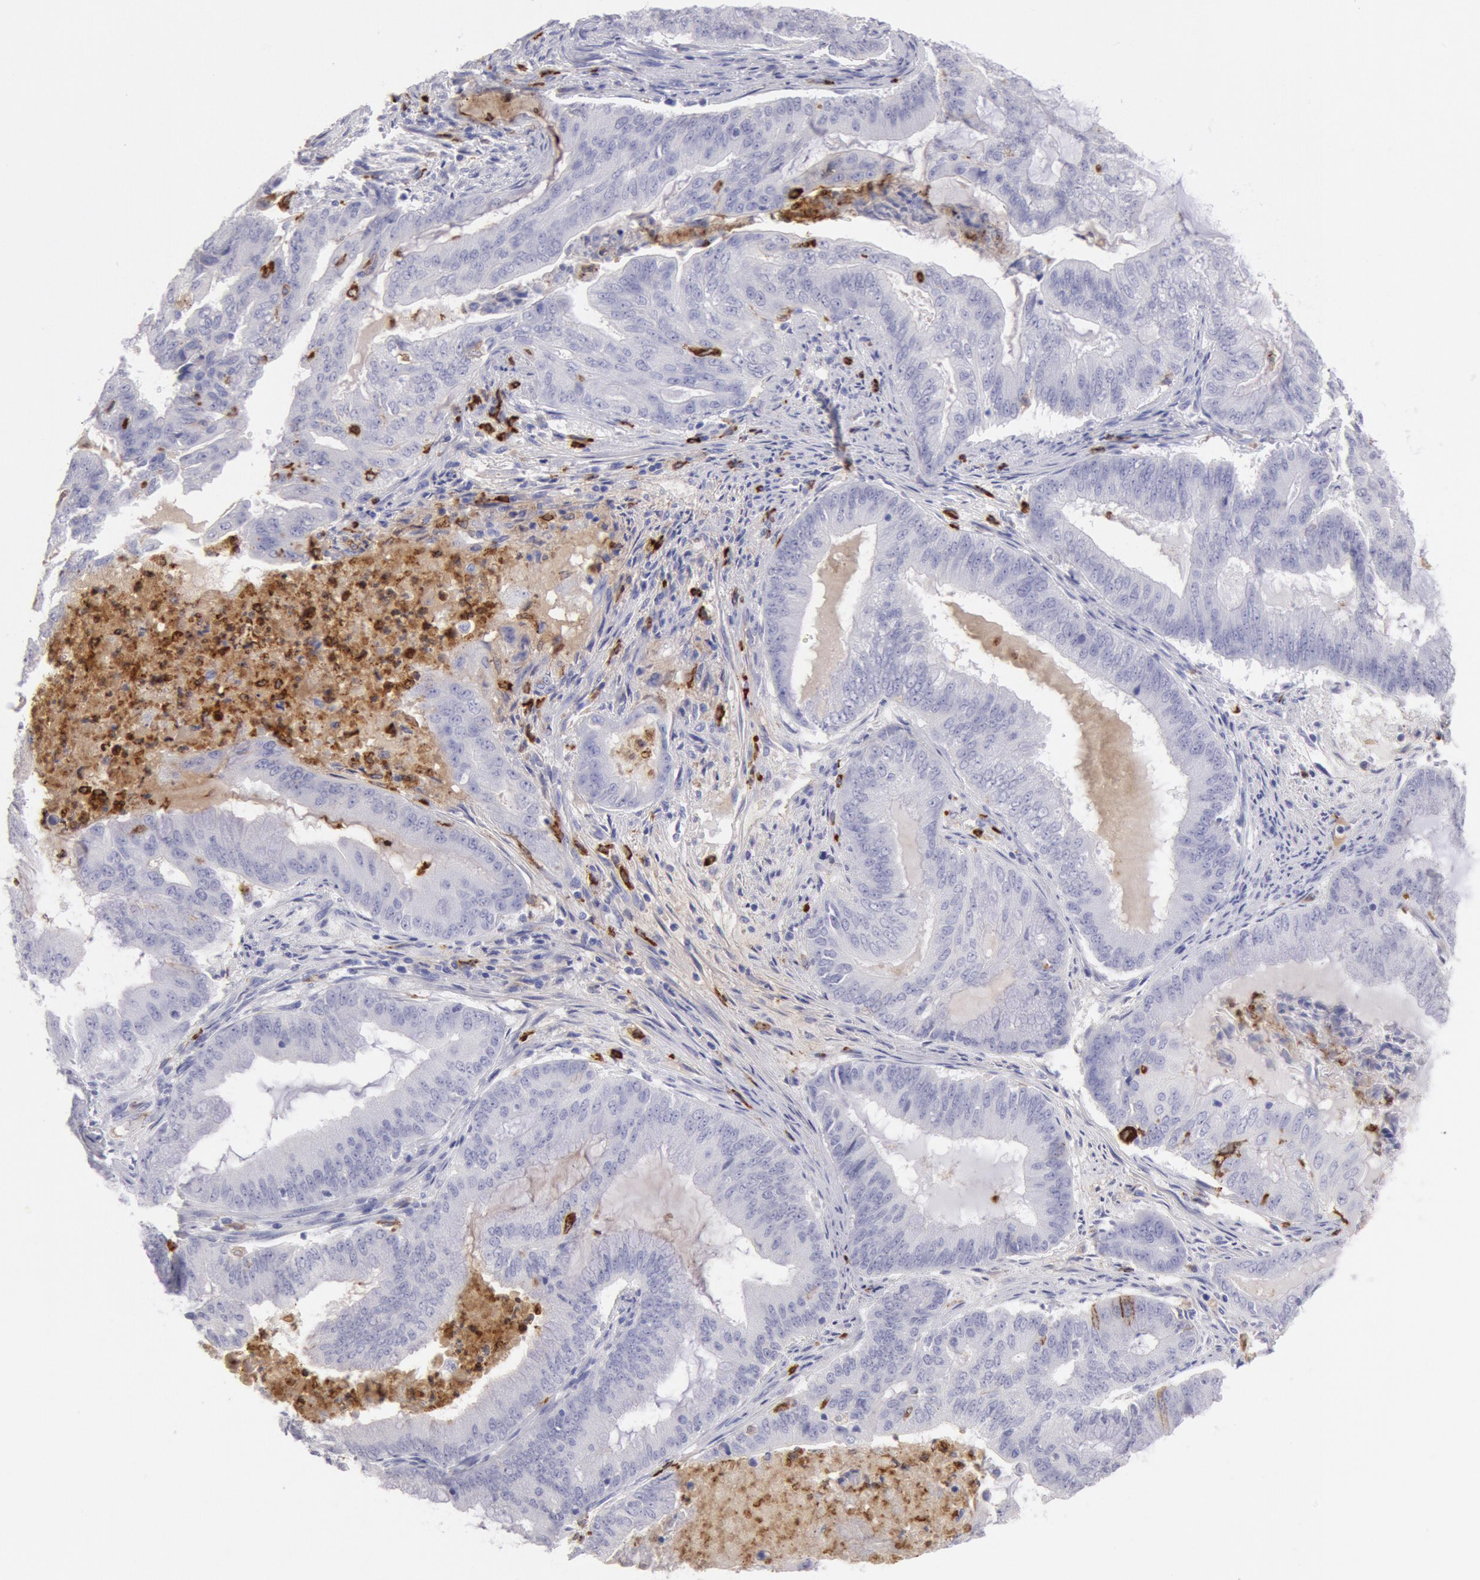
{"staining": {"intensity": "negative", "quantity": "none", "location": "none"}, "tissue": "endometrial cancer", "cell_type": "Tumor cells", "image_type": "cancer", "snomed": [{"axis": "morphology", "description": "Adenocarcinoma, NOS"}, {"axis": "topography", "description": "Endometrium"}], "caption": "This photomicrograph is of endometrial adenocarcinoma stained with IHC to label a protein in brown with the nuclei are counter-stained blue. There is no expression in tumor cells. The staining is performed using DAB brown chromogen with nuclei counter-stained in using hematoxylin.", "gene": "FCN1", "patient": {"sex": "female", "age": 63}}